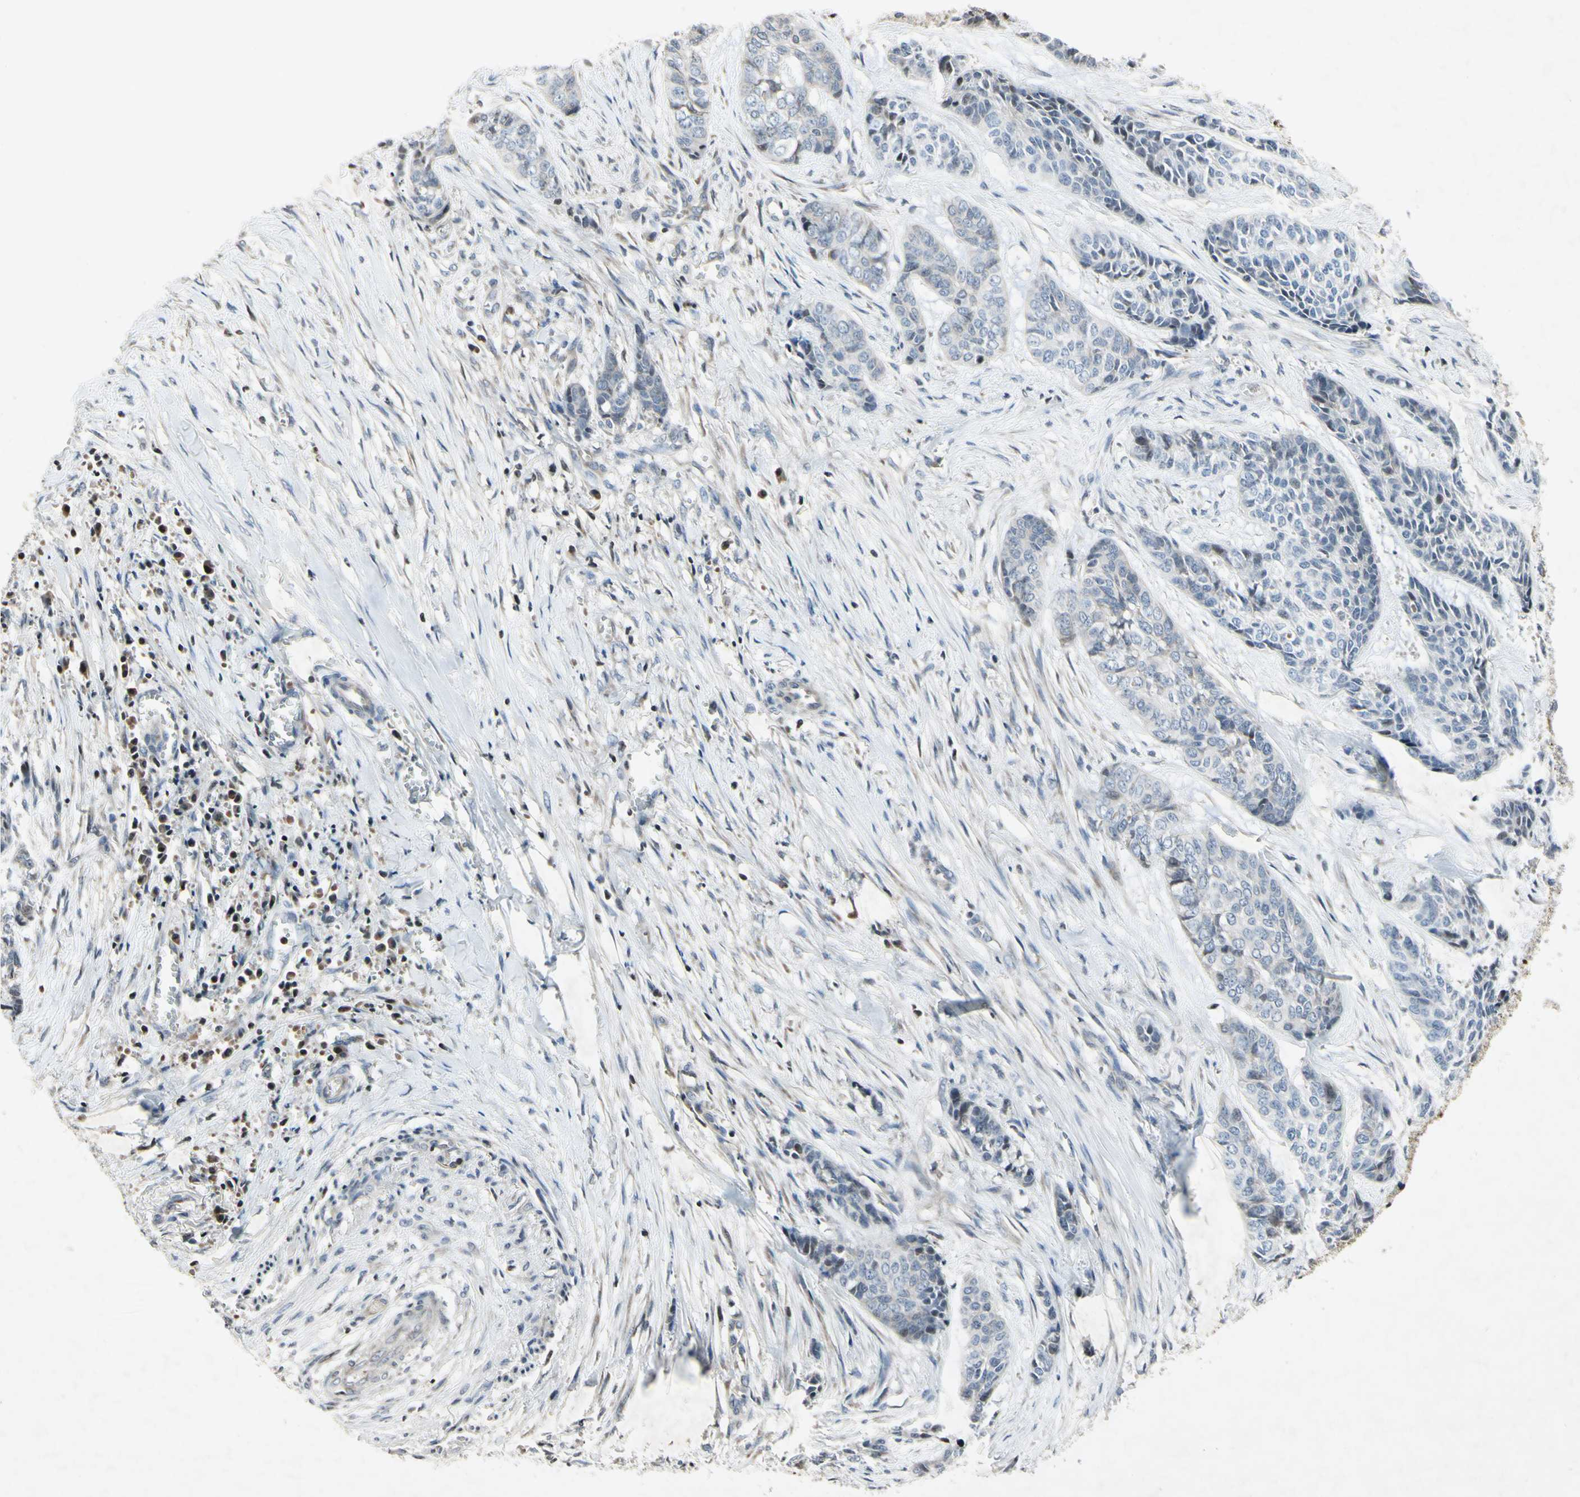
{"staining": {"intensity": "negative", "quantity": "none", "location": "none"}, "tissue": "skin cancer", "cell_type": "Tumor cells", "image_type": "cancer", "snomed": [{"axis": "morphology", "description": "Basal cell carcinoma"}, {"axis": "topography", "description": "Skin"}], "caption": "DAB immunohistochemical staining of skin cancer (basal cell carcinoma) shows no significant staining in tumor cells.", "gene": "ARG1", "patient": {"sex": "female", "age": 64}}